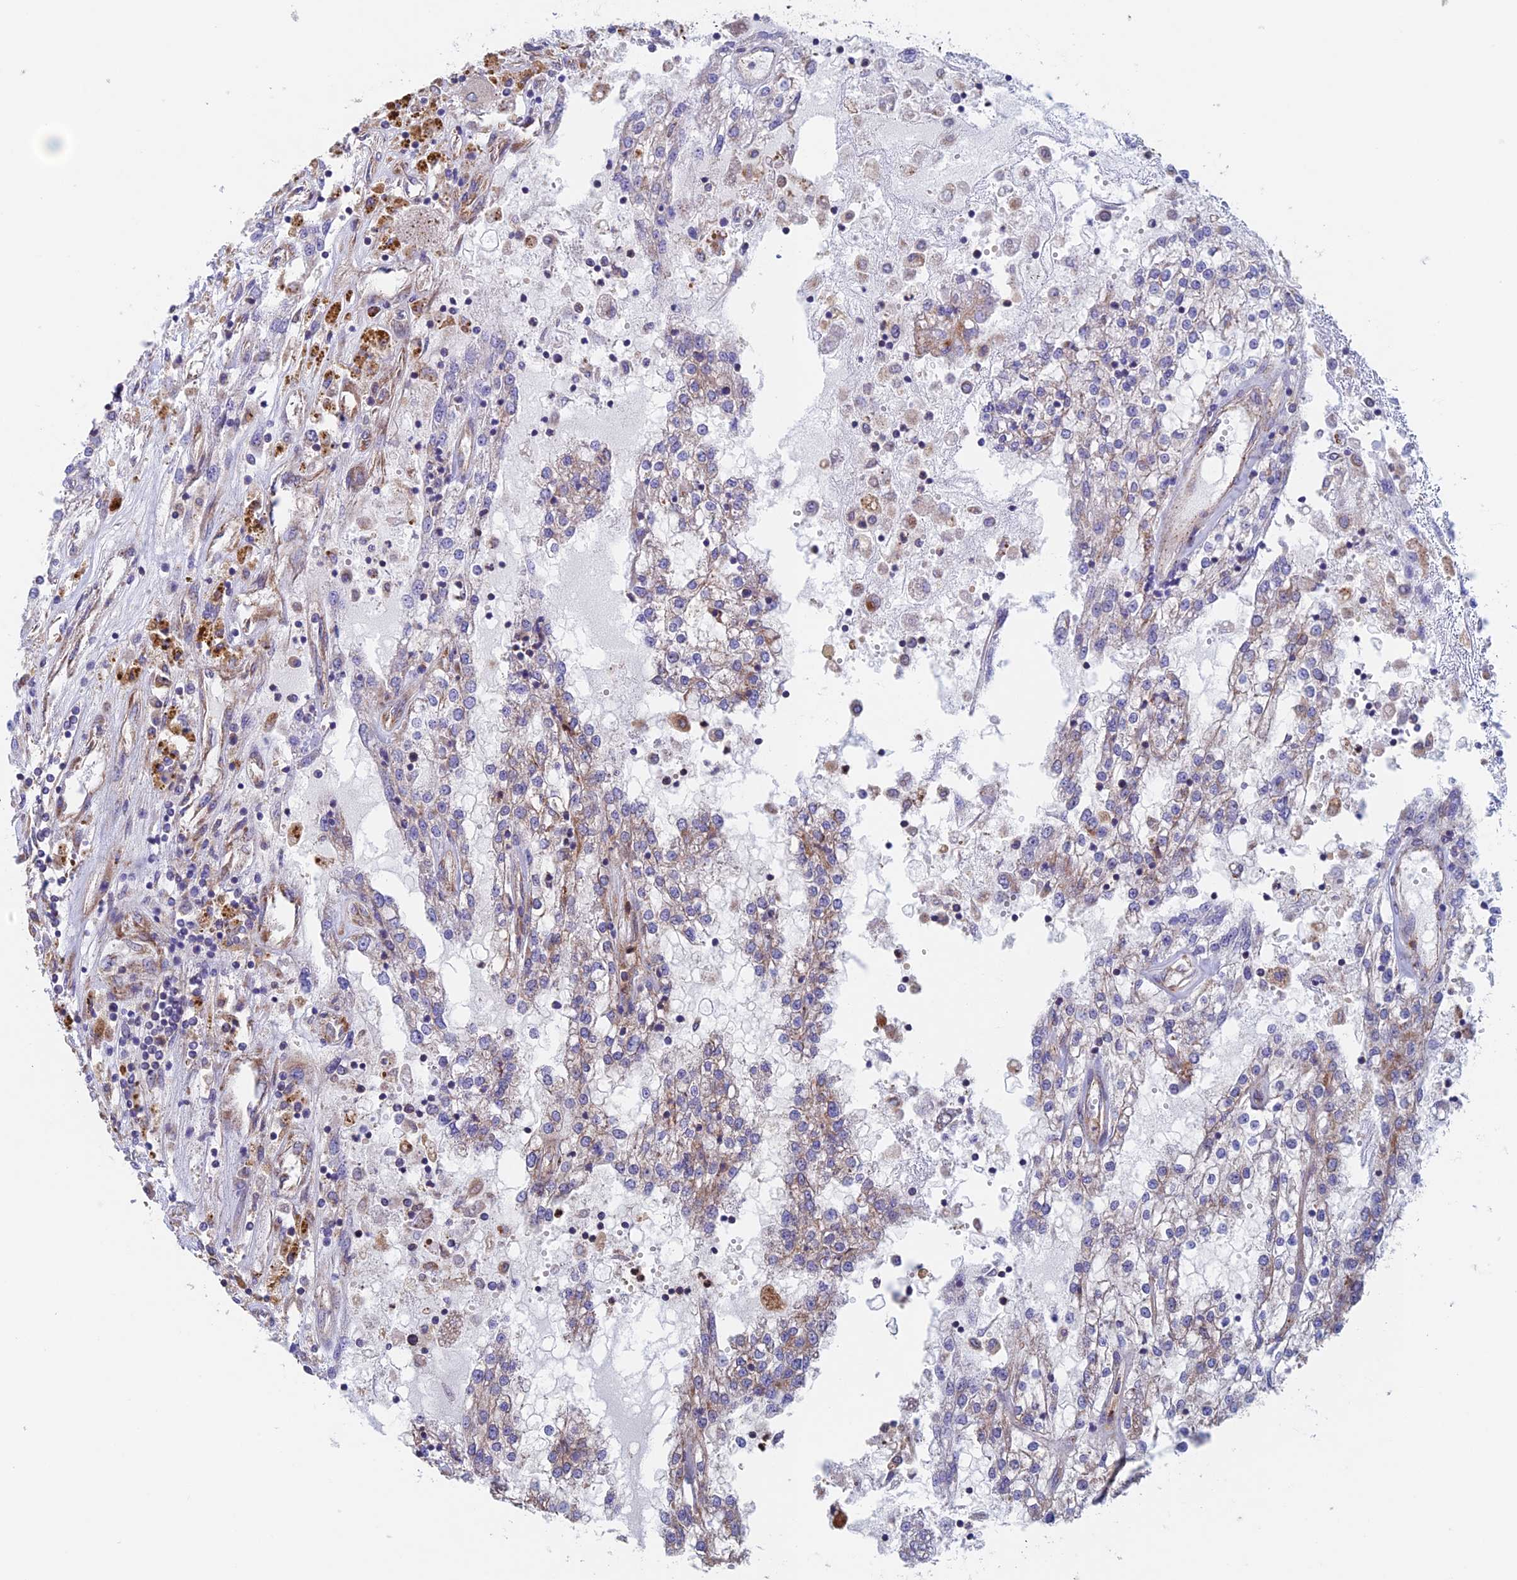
{"staining": {"intensity": "weak", "quantity": "<25%", "location": "cytoplasmic/membranous"}, "tissue": "renal cancer", "cell_type": "Tumor cells", "image_type": "cancer", "snomed": [{"axis": "morphology", "description": "Adenocarcinoma, NOS"}, {"axis": "topography", "description": "Kidney"}], "caption": "High power microscopy histopathology image of an IHC micrograph of adenocarcinoma (renal), revealing no significant expression in tumor cells.", "gene": "MRPL1", "patient": {"sex": "female", "age": 52}}